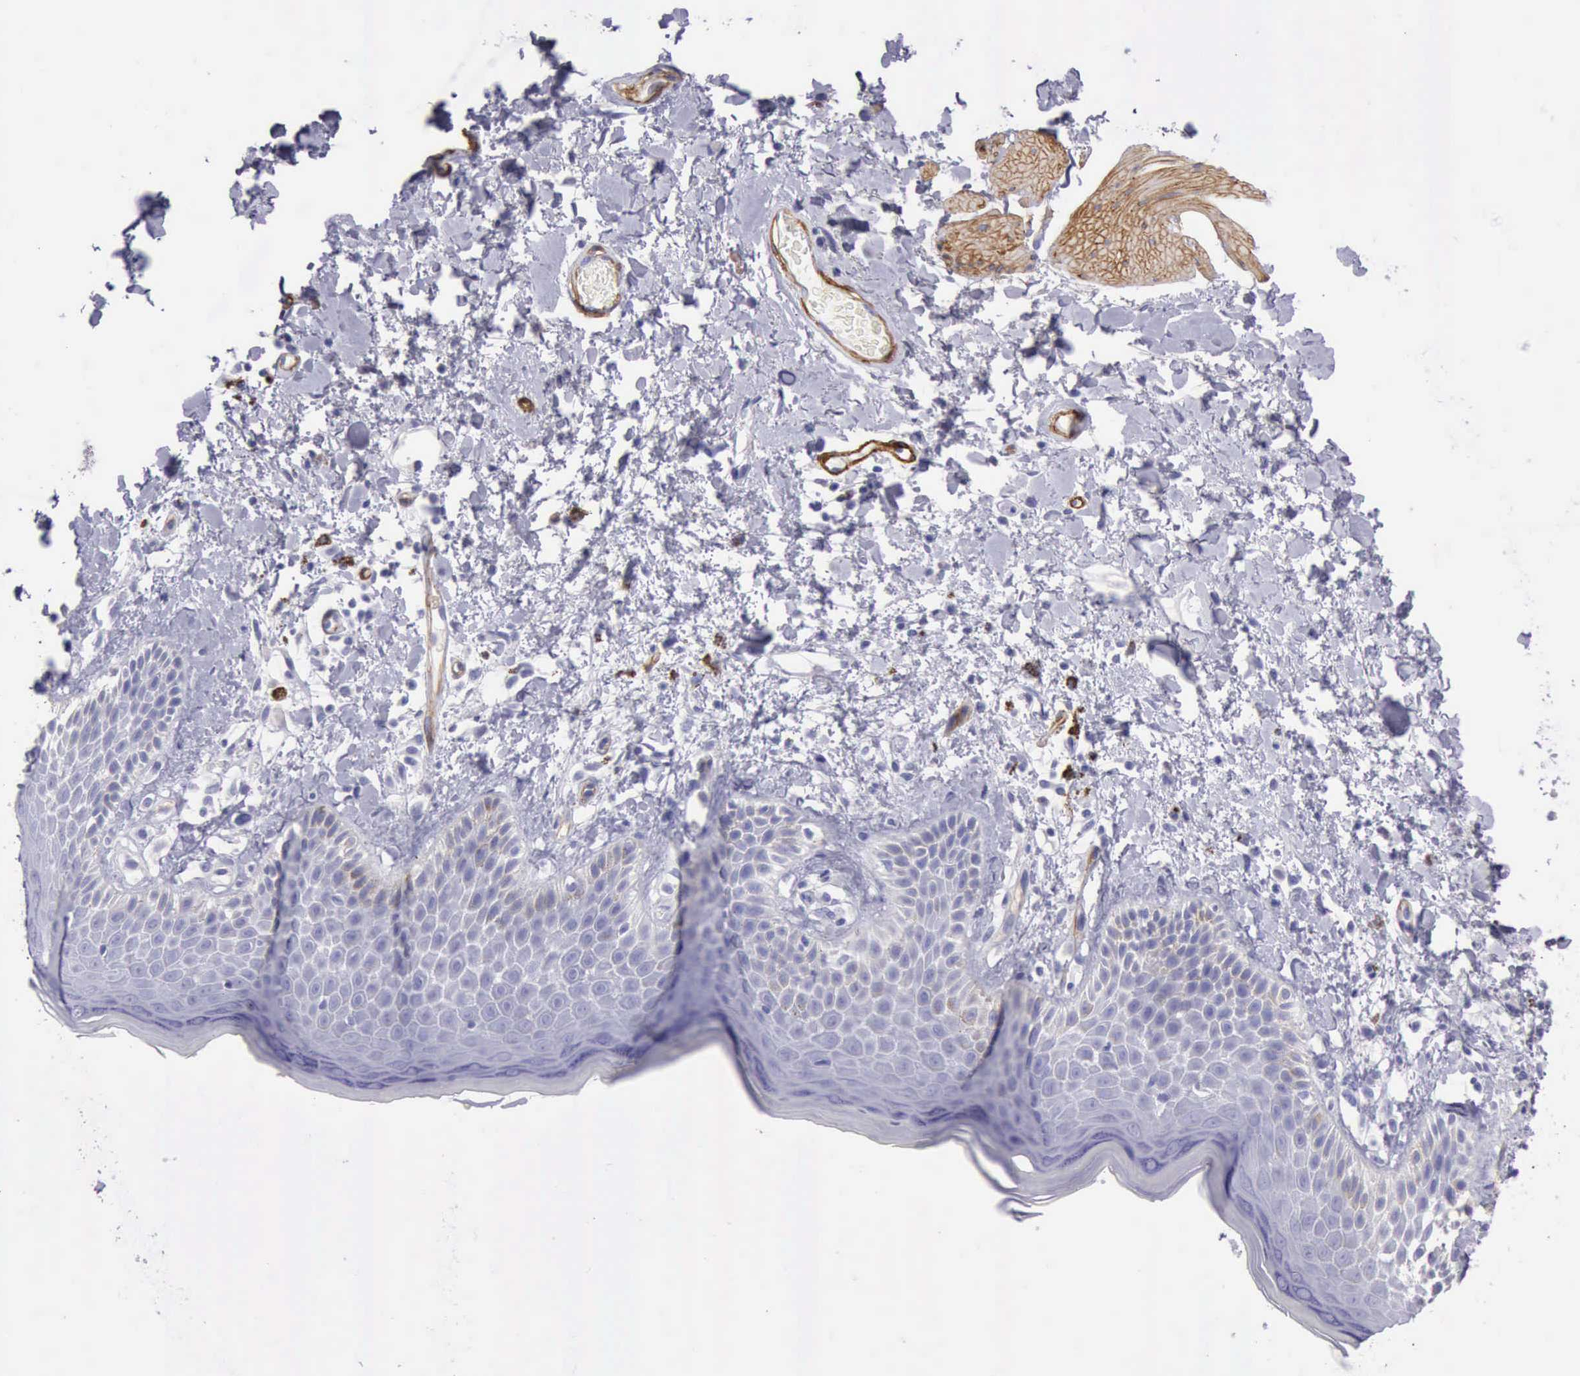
{"staining": {"intensity": "negative", "quantity": "none", "location": "none"}, "tissue": "skin", "cell_type": "Epidermal cells", "image_type": "normal", "snomed": [{"axis": "morphology", "description": "Normal tissue, NOS"}, {"axis": "topography", "description": "Anal"}], "caption": "The image exhibits no significant staining in epidermal cells of skin.", "gene": "AOC3", "patient": {"sex": "female", "age": 78}}